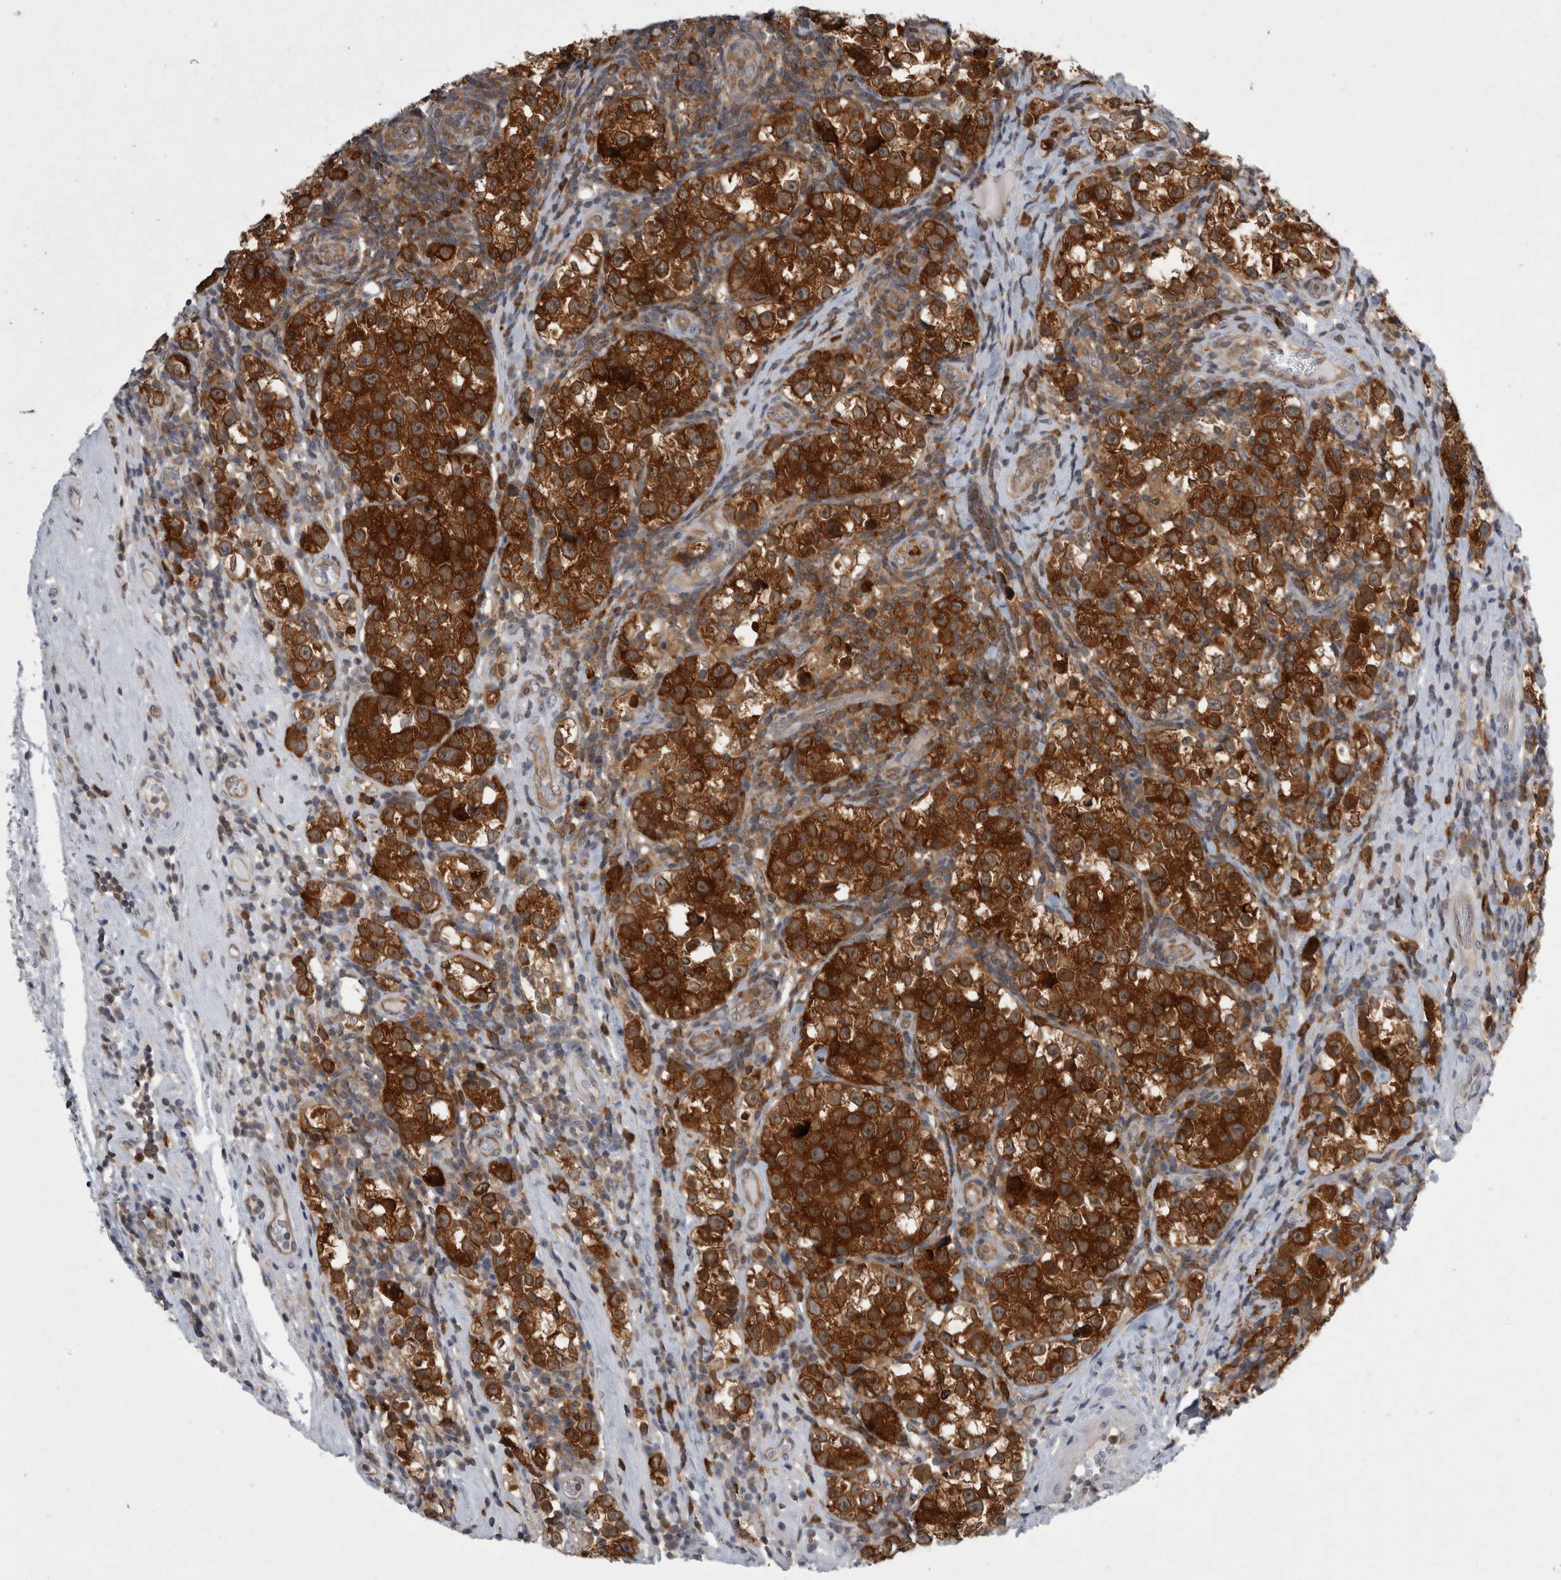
{"staining": {"intensity": "strong", "quantity": ">75%", "location": "cytoplasmic/membranous"}, "tissue": "testis cancer", "cell_type": "Tumor cells", "image_type": "cancer", "snomed": [{"axis": "morphology", "description": "Normal tissue, NOS"}, {"axis": "morphology", "description": "Seminoma, NOS"}, {"axis": "topography", "description": "Testis"}], "caption": "Immunohistochemical staining of testis seminoma displays strong cytoplasmic/membranous protein positivity in about >75% of tumor cells. (IHC, brightfield microscopy, high magnification).", "gene": "CACYBP", "patient": {"sex": "male", "age": 43}}